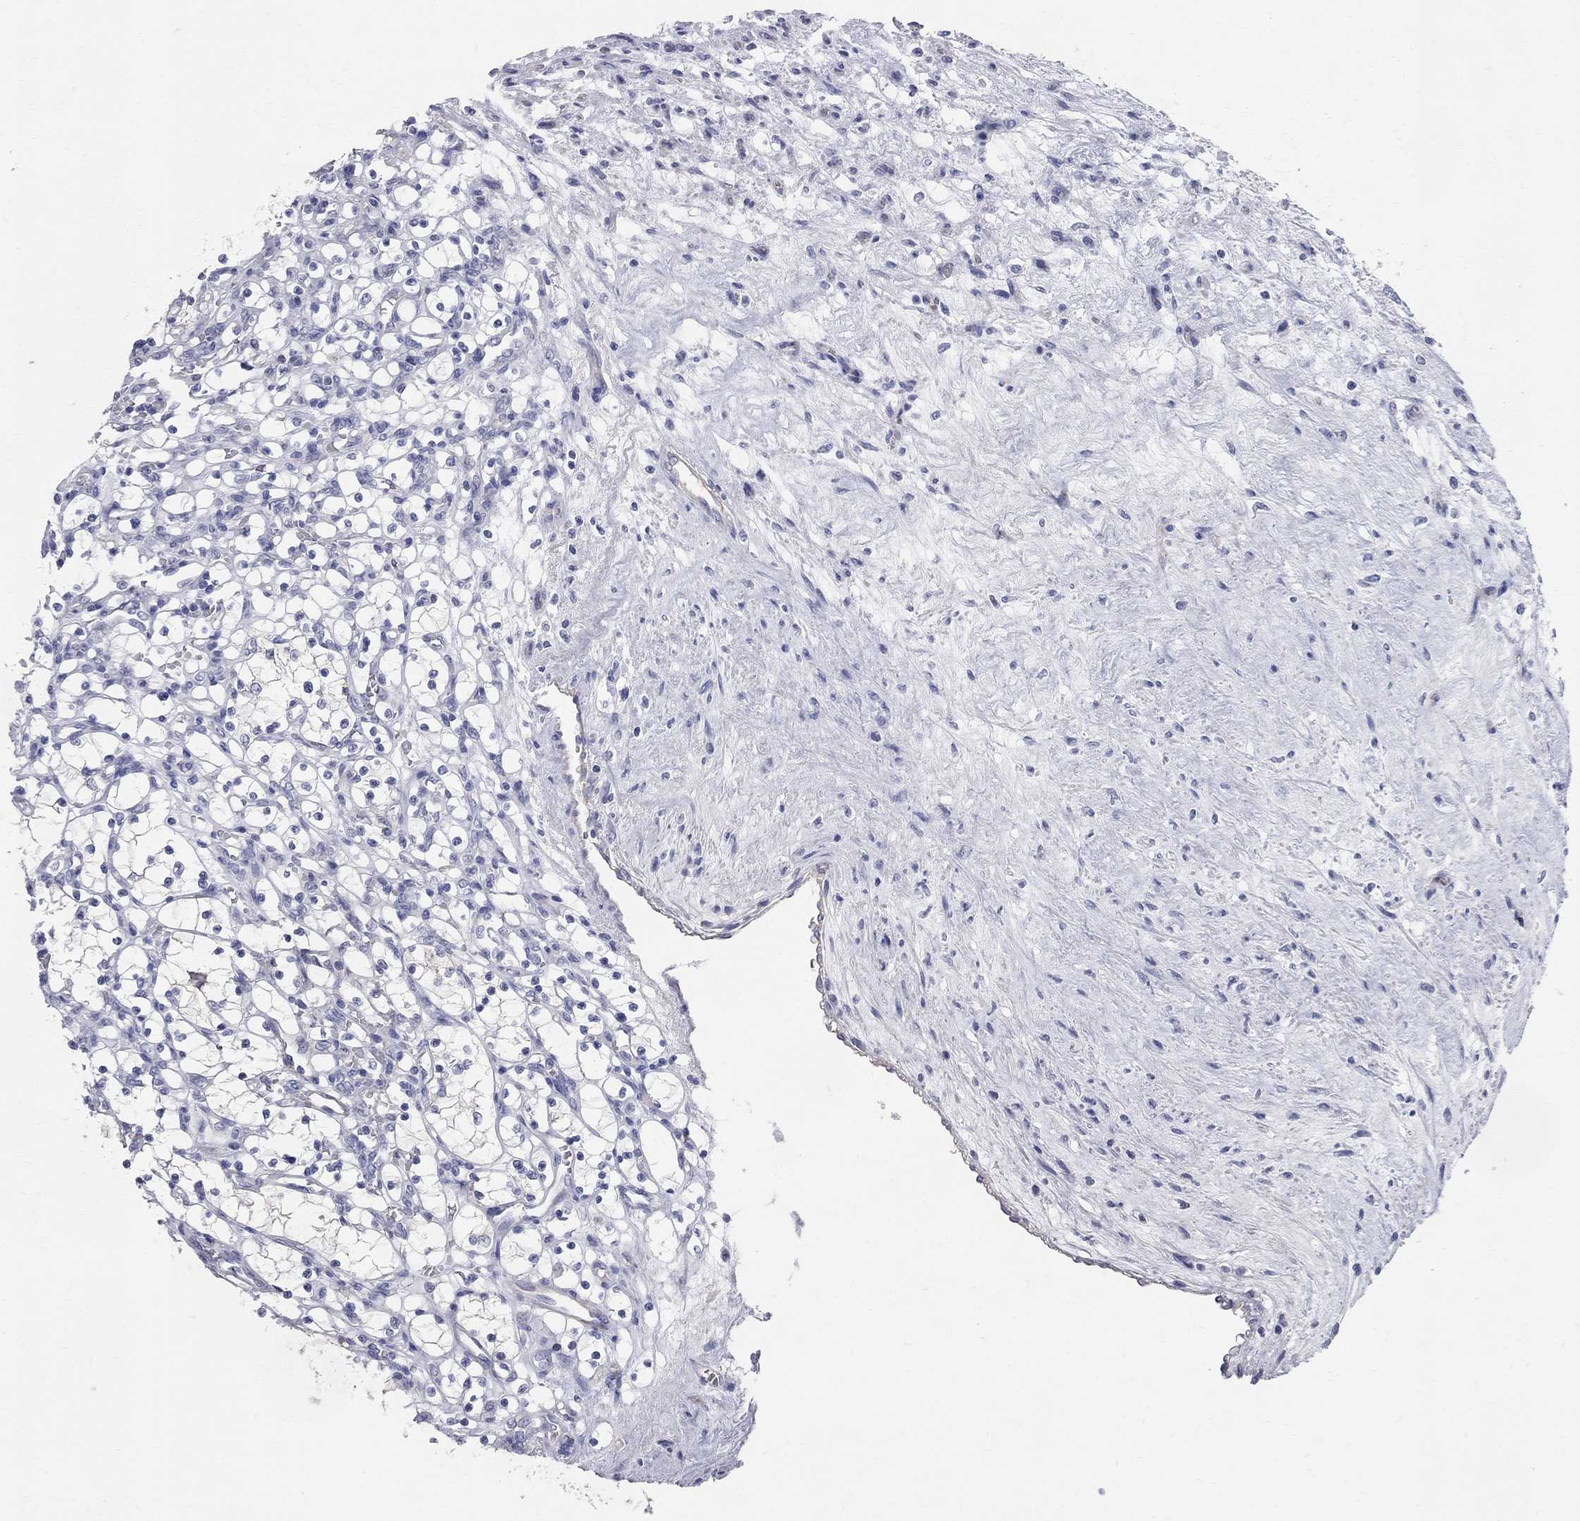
{"staining": {"intensity": "negative", "quantity": "none", "location": "none"}, "tissue": "renal cancer", "cell_type": "Tumor cells", "image_type": "cancer", "snomed": [{"axis": "morphology", "description": "Adenocarcinoma, NOS"}, {"axis": "topography", "description": "Kidney"}], "caption": "Protein analysis of renal cancer displays no significant expression in tumor cells. The staining is performed using DAB brown chromogen with nuclei counter-stained in using hematoxylin.", "gene": "AOX1", "patient": {"sex": "female", "age": 69}}